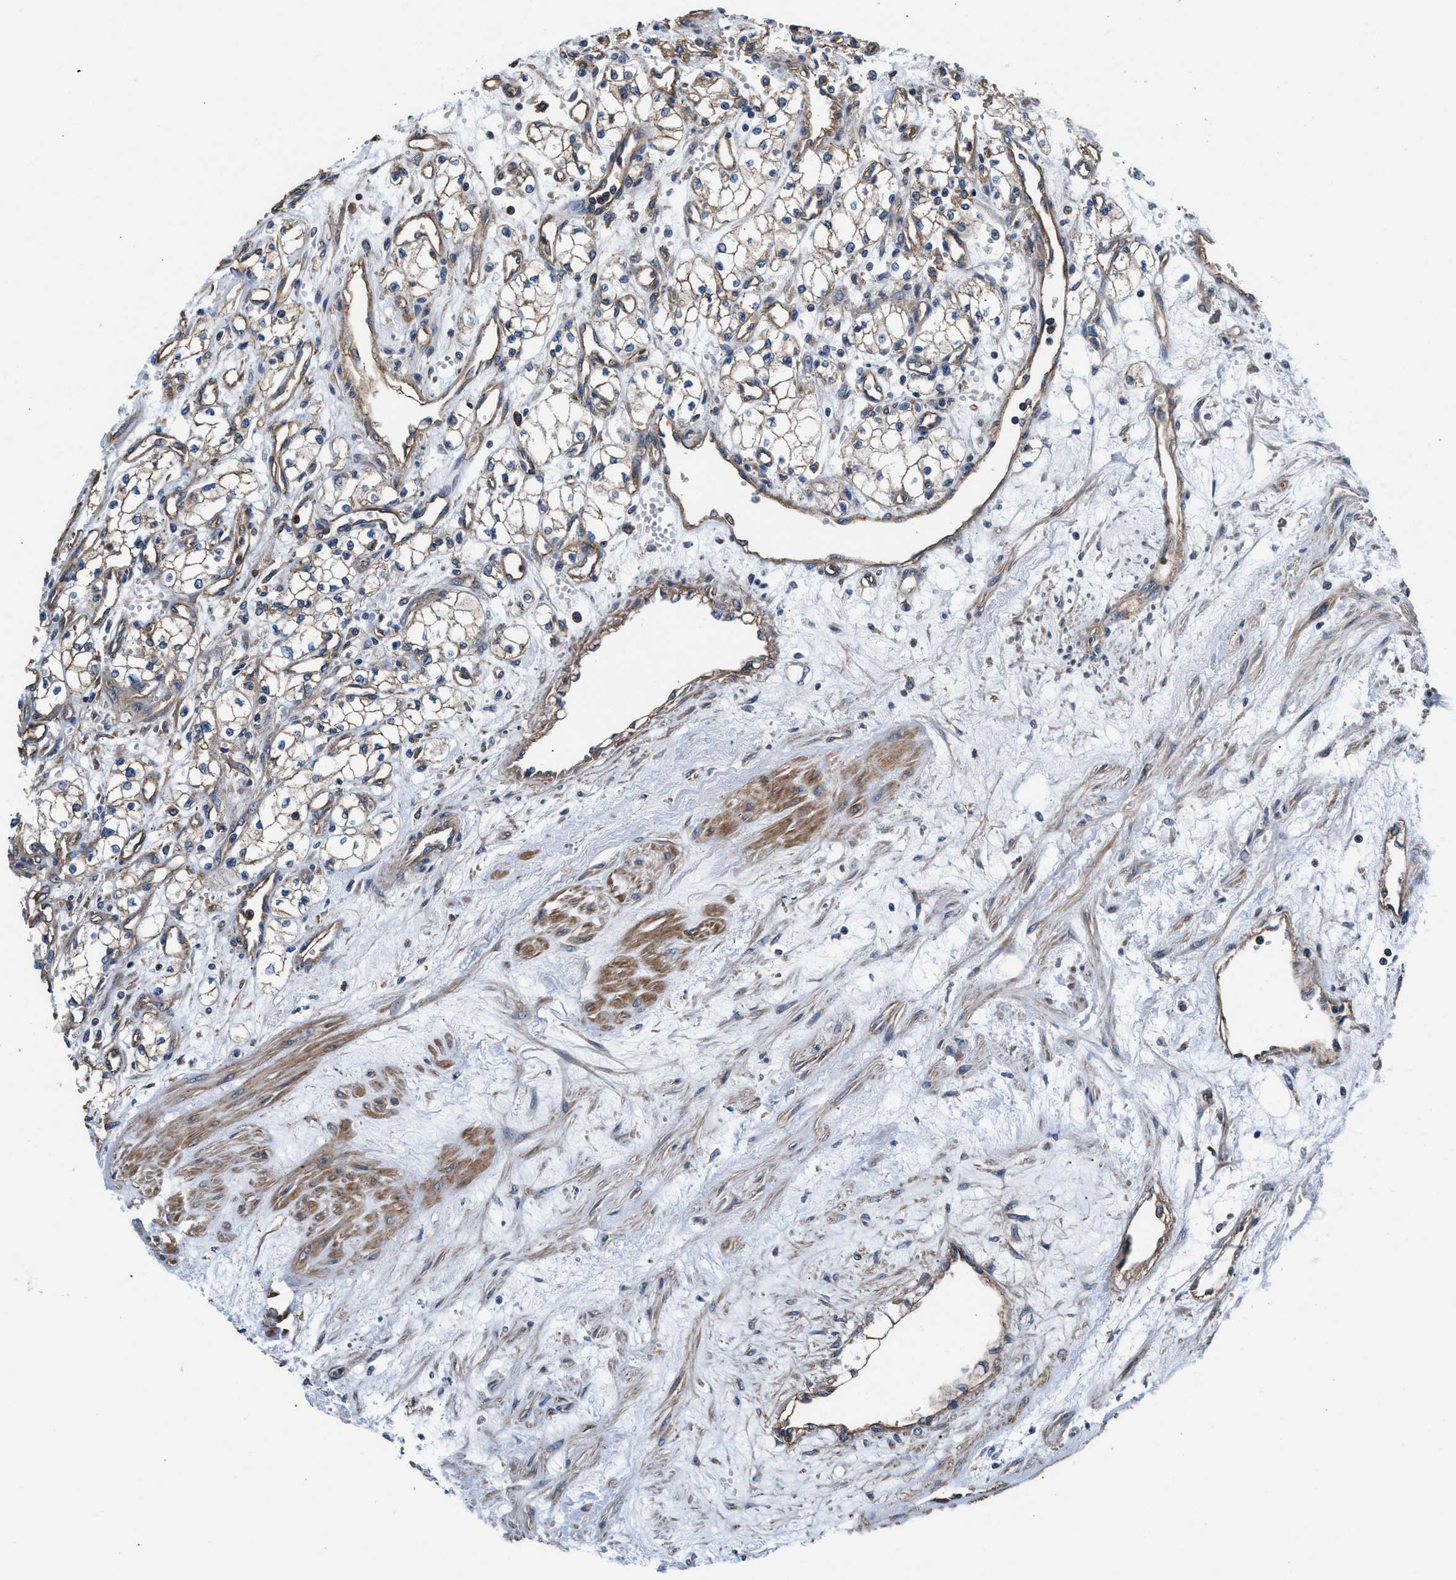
{"staining": {"intensity": "weak", "quantity": ">75%", "location": "cytoplasmic/membranous"}, "tissue": "renal cancer", "cell_type": "Tumor cells", "image_type": "cancer", "snomed": [{"axis": "morphology", "description": "Adenocarcinoma, NOS"}, {"axis": "topography", "description": "Kidney"}], "caption": "Immunohistochemistry image of neoplastic tissue: human renal adenocarcinoma stained using immunohistochemistry displays low levels of weak protein expression localized specifically in the cytoplasmic/membranous of tumor cells, appearing as a cytoplasmic/membranous brown color.", "gene": "NKTR", "patient": {"sex": "male", "age": 59}}